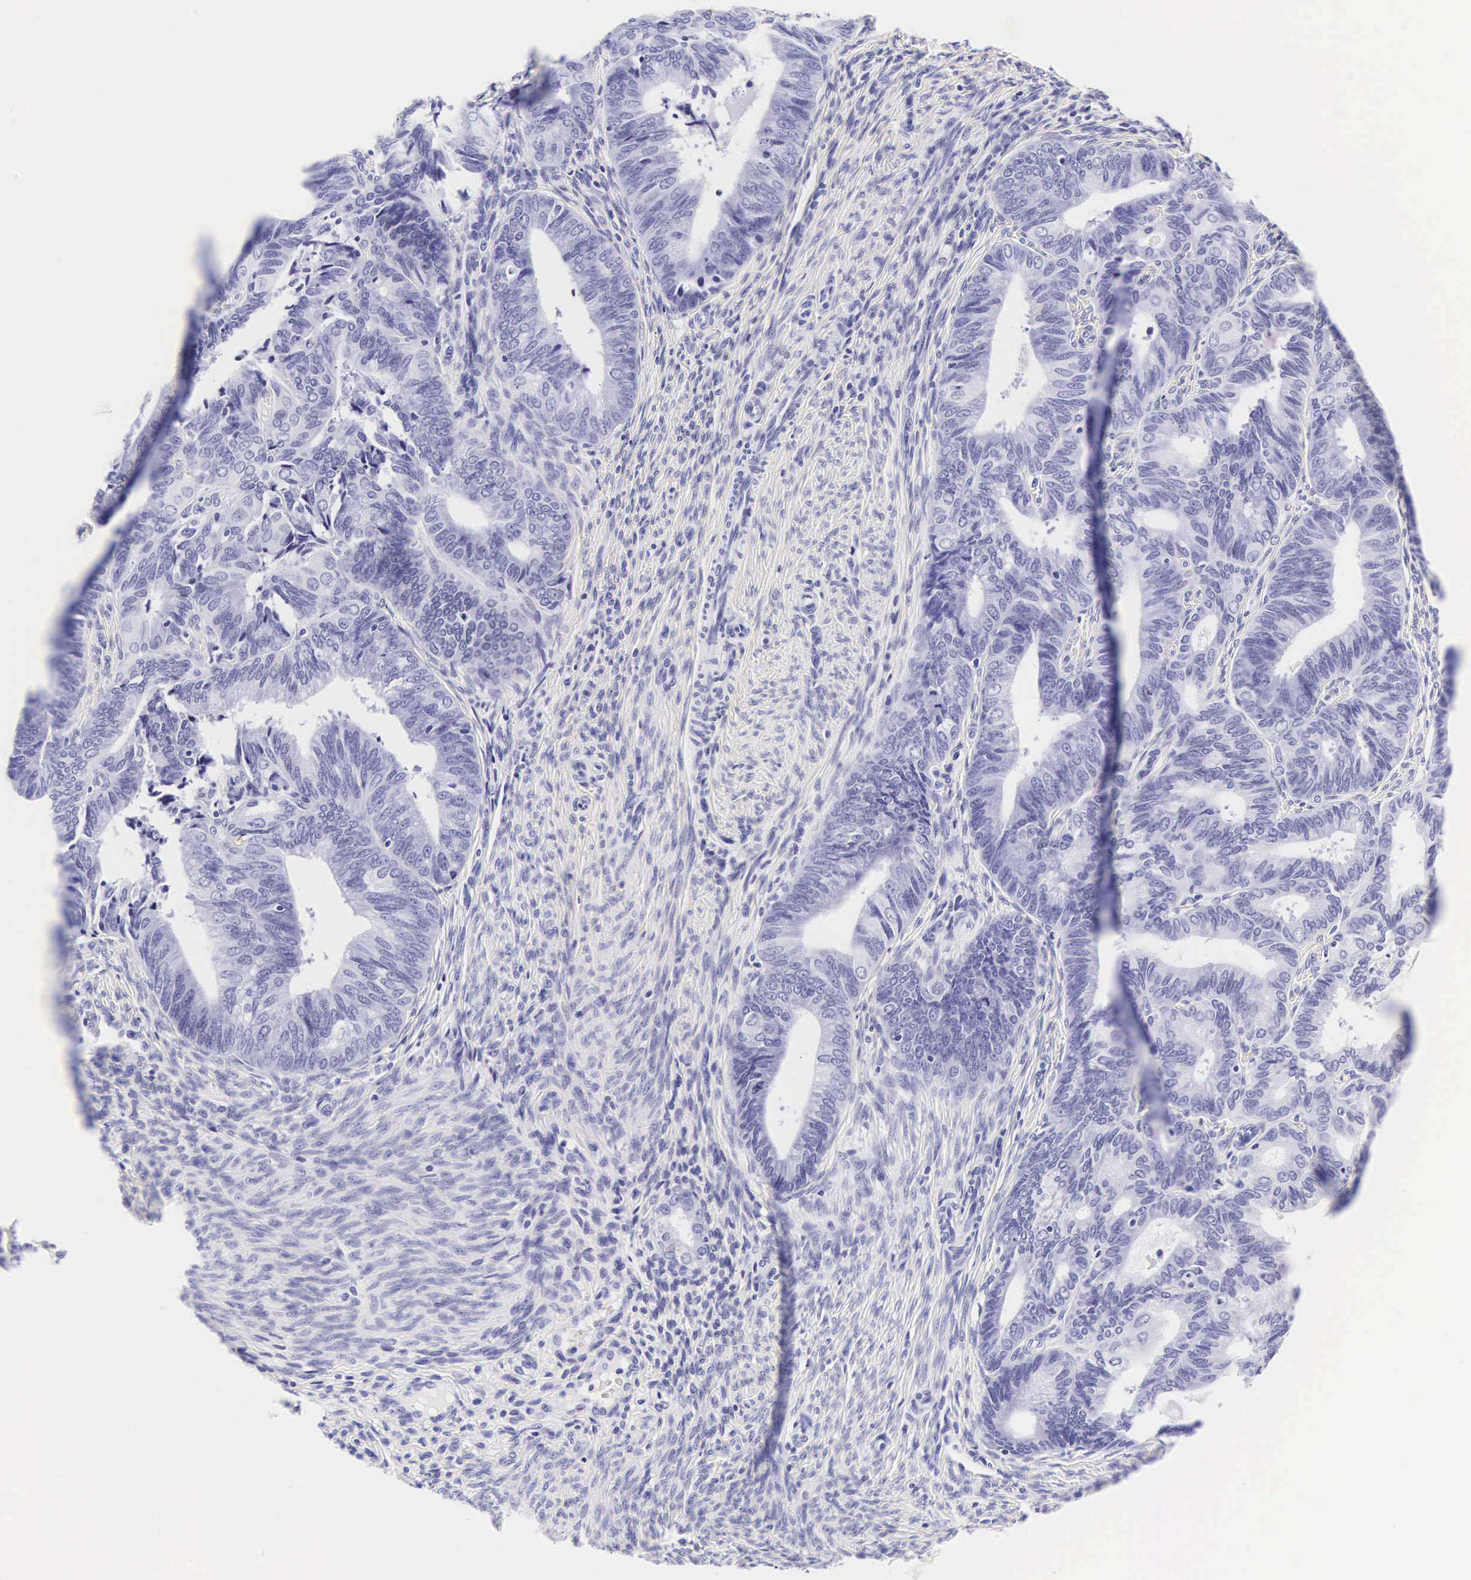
{"staining": {"intensity": "negative", "quantity": "none", "location": "none"}, "tissue": "endometrial cancer", "cell_type": "Tumor cells", "image_type": "cancer", "snomed": [{"axis": "morphology", "description": "Adenocarcinoma, NOS"}, {"axis": "topography", "description": "Endometrium"}], "caption": "This is a photomicrograph of IHC staining of endometrial cancer, which shows no expression in tumor cells.", "gene": "CD1A", "patient": {"sex": "female", "age": 63}}